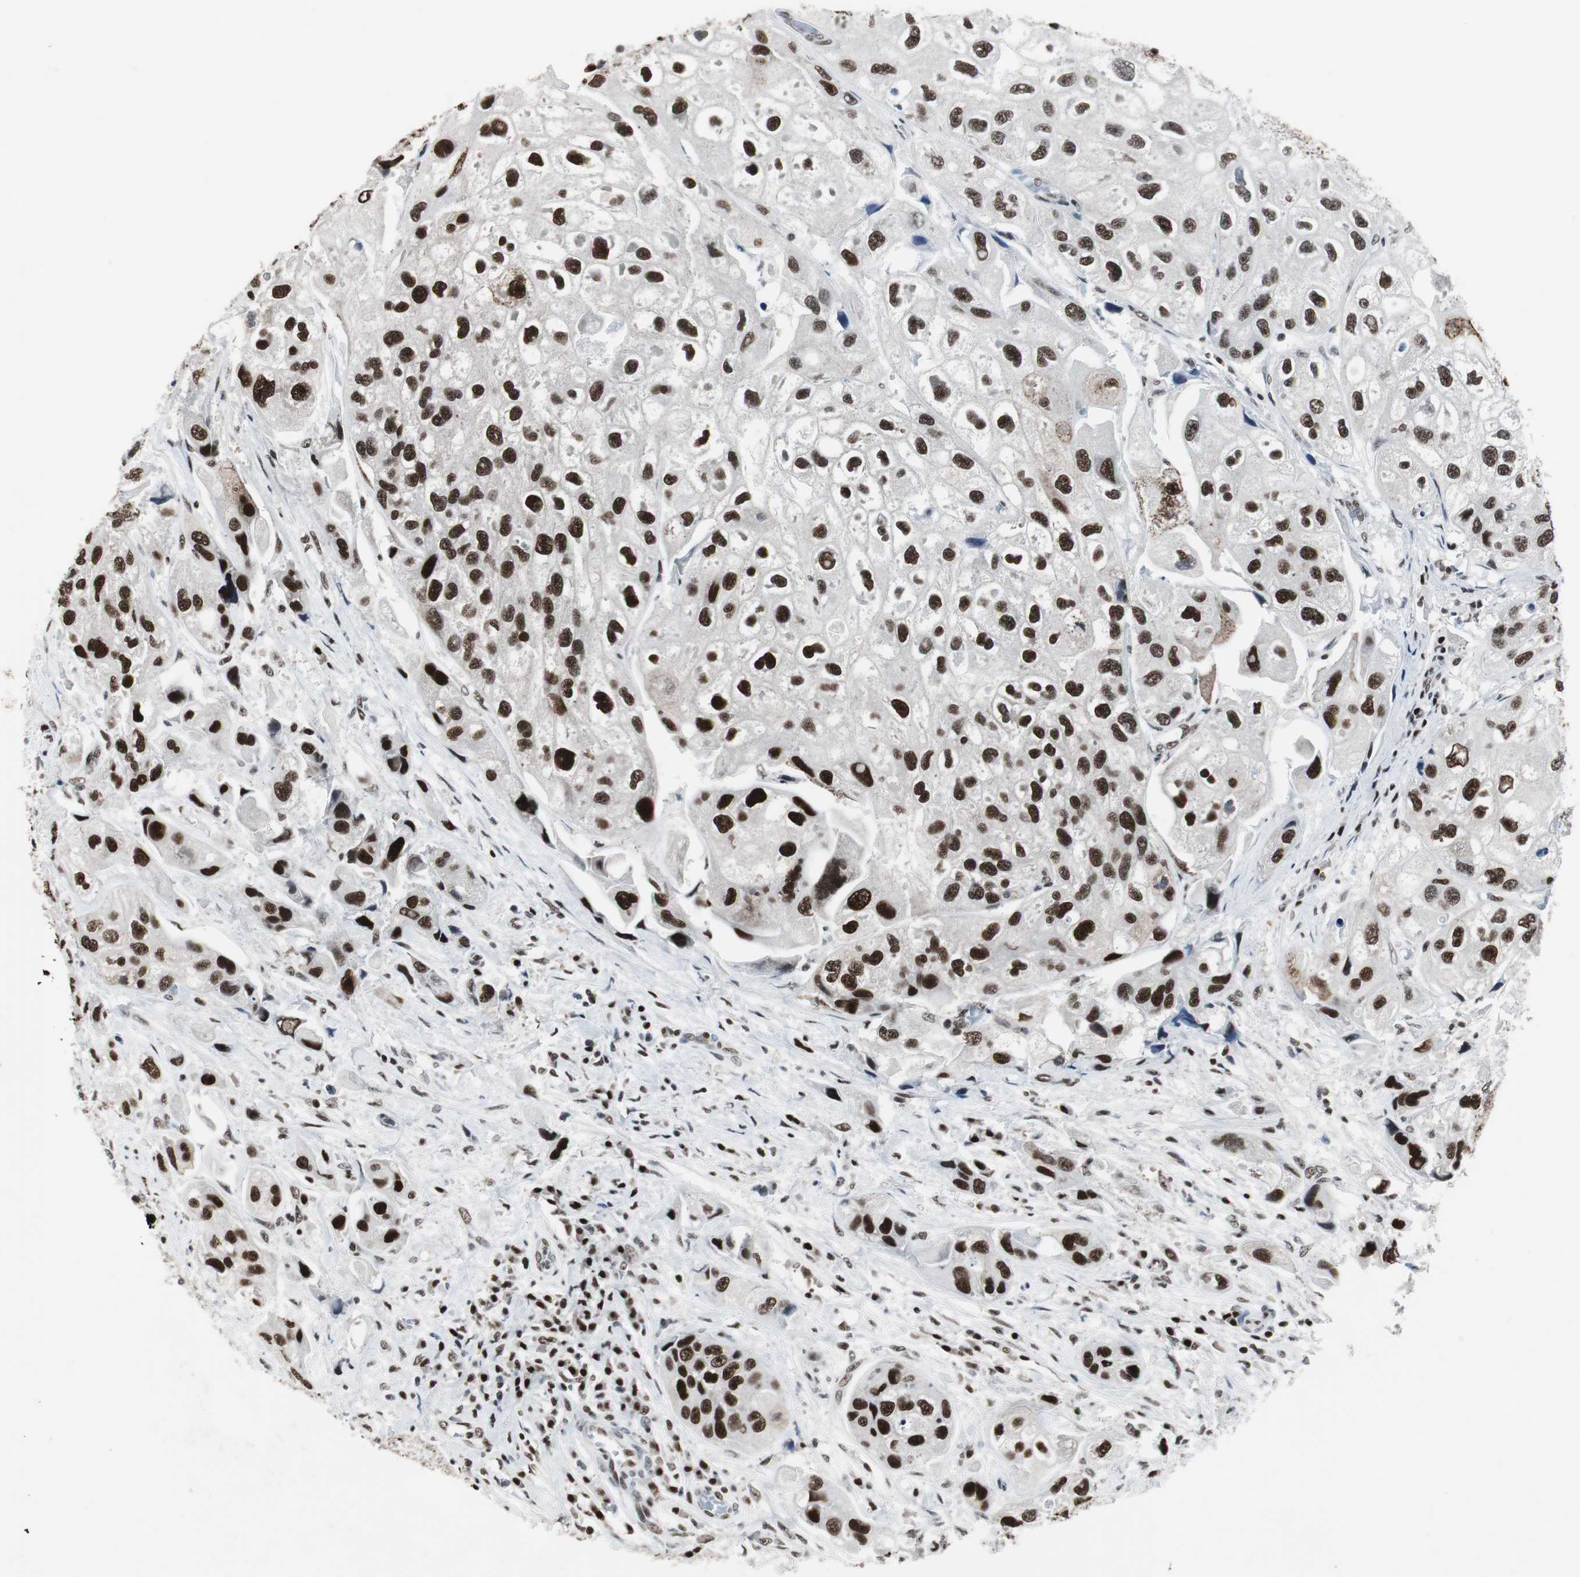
{"staining": {"intensity": "strong", "quantity": ">75%", "location": "nuclear"}, "tissue": "urothelial cancer", "cell_type": "Tumor cells", "image_type": "cancer", "snomed": [{"axis": "morphology", "description": "Urothelial carcinoma, High grade"}, {"axis": "topography", "description": "Urinary bladder"}], "caption": "A brown stain labels strong nuclear staining of a protein in urothelial cancer tumor cells.", "gene": "RAD9A", "patient": {"sex": "female", "age": 64}}